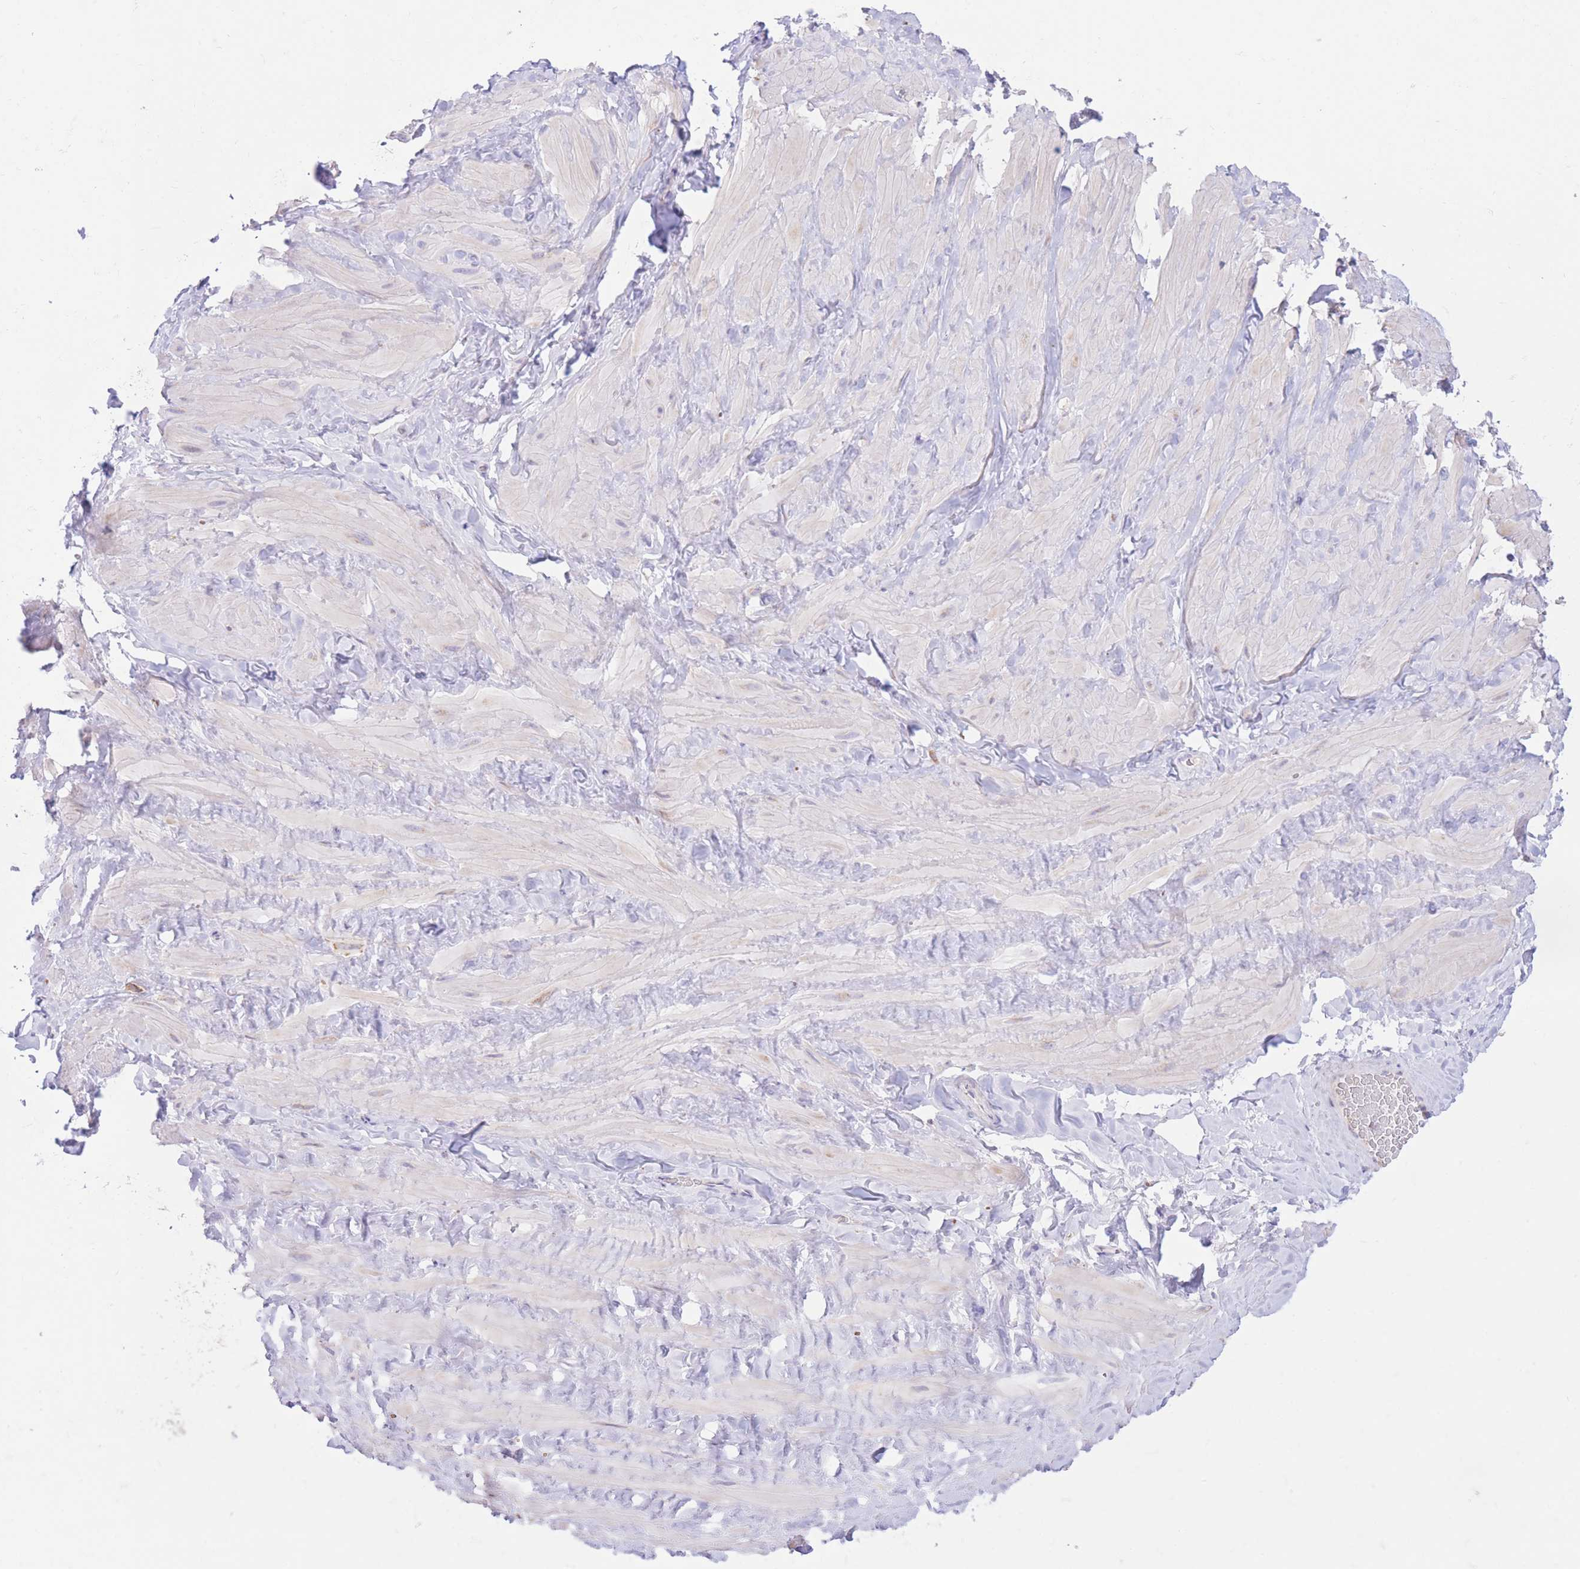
{"staining": {"intensity": "negative", "quantity": "none", "location": "none"}, "tissue": "adipose tissue", "cell_type": "Adipocytes", "image_type": "normal", "snomed": [{"axis": "morphology", "description": "Normal tissue, NOS"}, {"axis": "topography", "description": "Soft tissue"}, {"axis": "topography", "description": "Vascular tissue"}], "caption": "Protein analysis of benign adipose tissue shows no significant expression in adipocytes. Nuclei are stained in blue.", "gene": "RPL39L", "patient": {"sex": "male", "age": 41}}